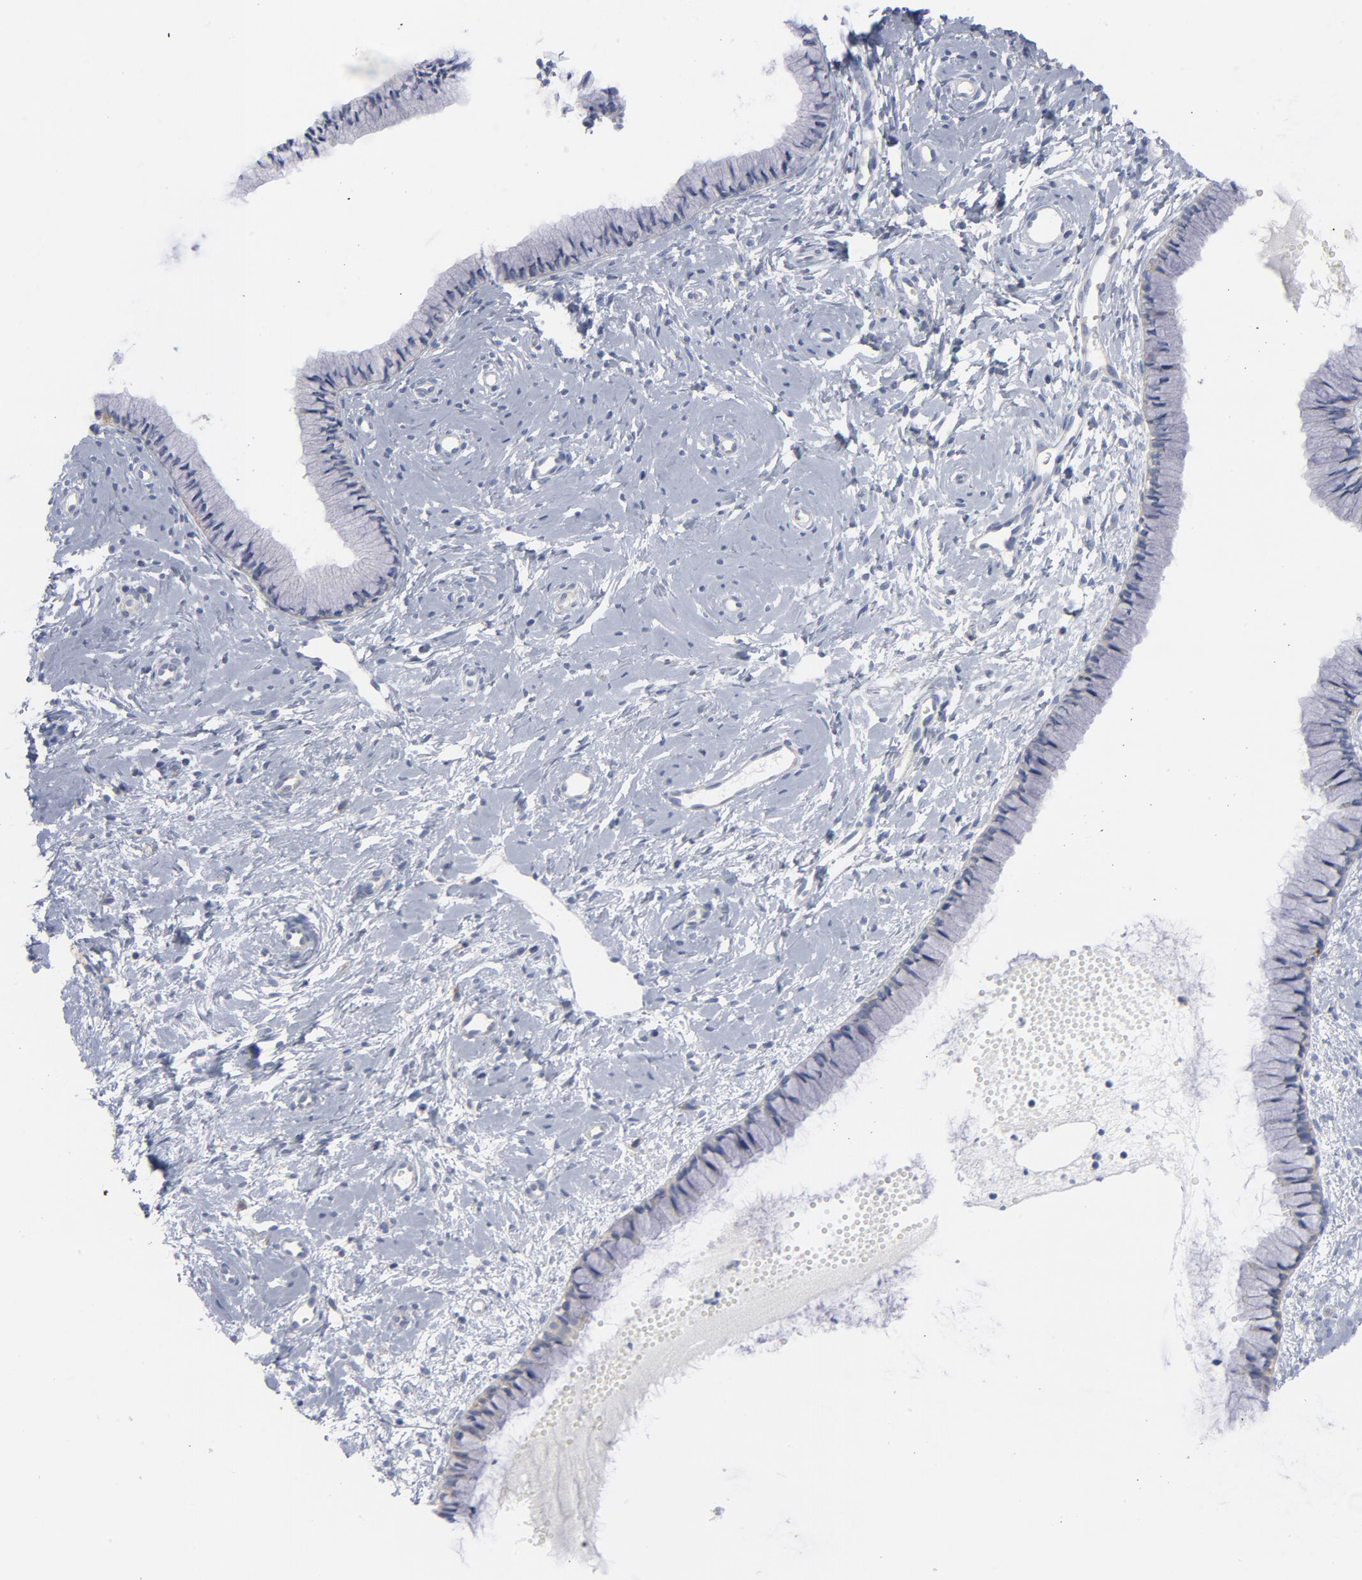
{"staining": {"intensity": "negative", "quantity": "none", "location": "none"}, "tissue": "cervix", "cell_type": "Glandular cells", "image_type": "normal", "snomed": [{"axis": "morphology", "description": "Normal tissue, NOS"}, {"axis": "topography", "description": "Cervix"}], "caption": "This is an immunohistochemistry (IHC) image of normal cervix. There is no staining in glandular cells.", "gene": "CD86", "patient": {"sex": "female", "age": 46}}